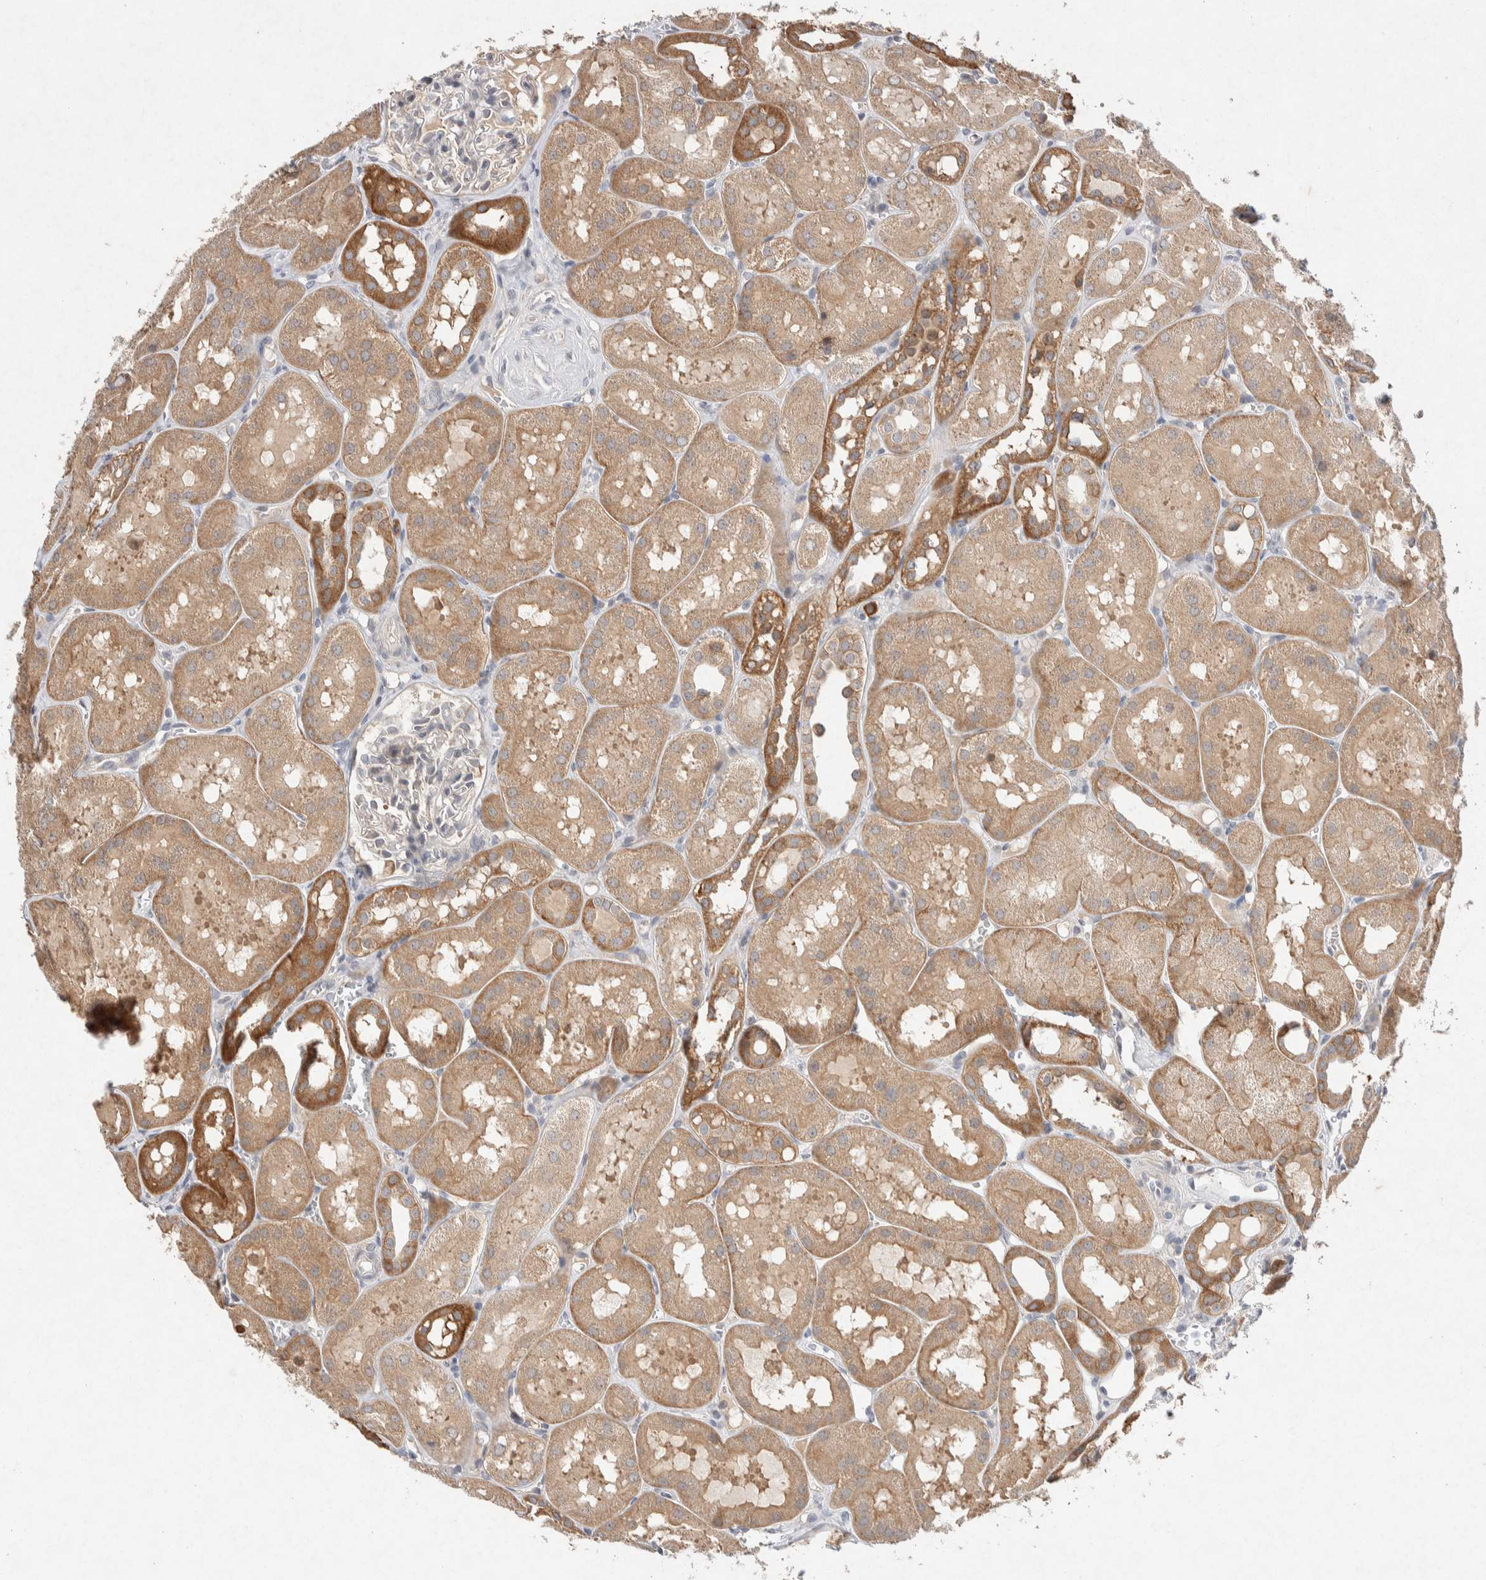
{"staining": {"intensity": "negative", "quantity": "none", "location": "none"}, "tissue": "kidney", "cell_type": "Cells in glomeruli", "image_type": "normal", "snomed": [{"axis": "morphology", "description": "Normal tissue, NOS"}, {"axis": "topography", "description": "Kidney"}, {"axis": "topography", "description": "Urinary bladder"}], "caption": "Kidney stained for a protein using immunohistochemistry (IHC) exhibits no expression cells in glomeruli.", "gene": "CMTM4", "patient": {"sex": "male", "age": 16}}